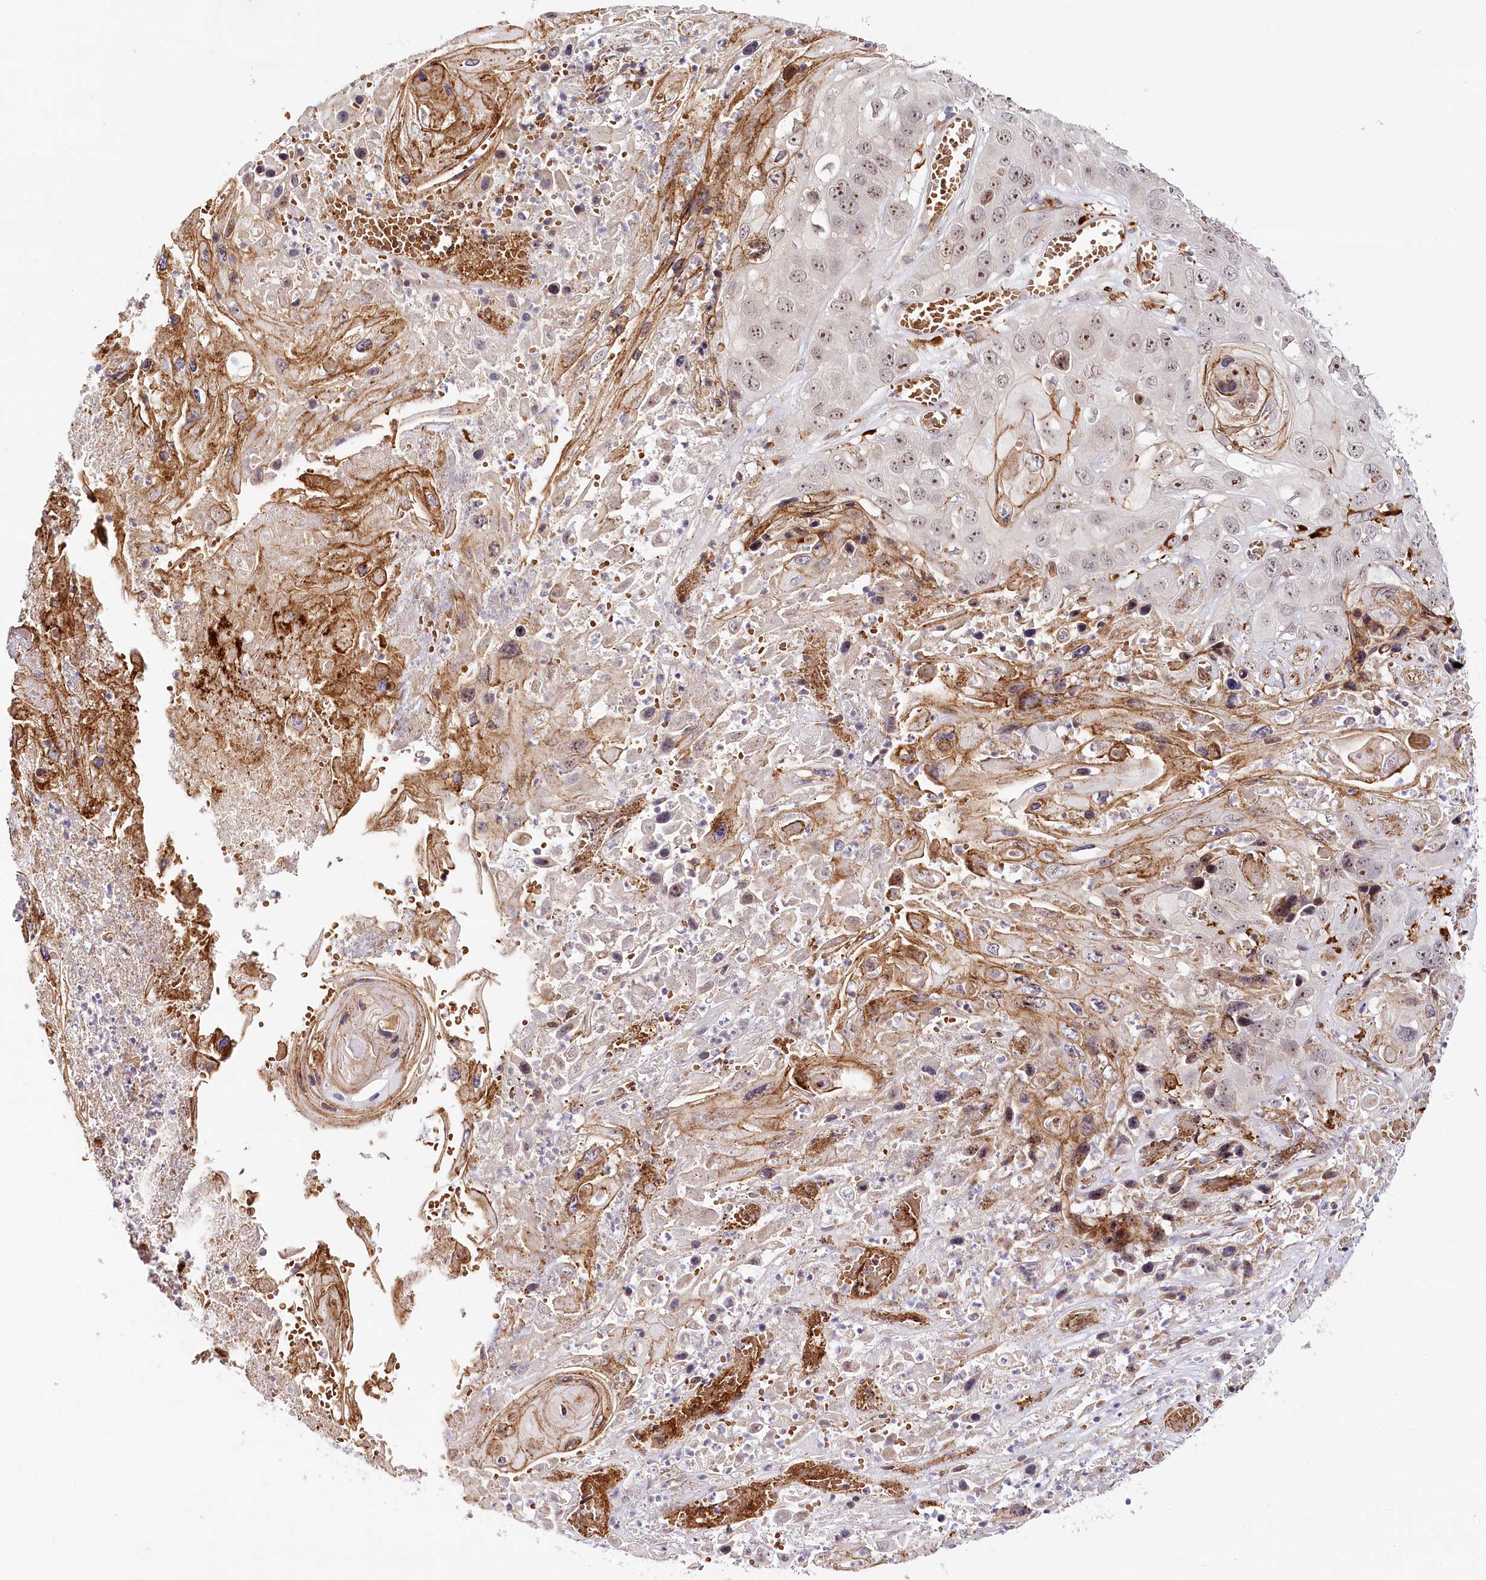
{"staining": {"intensity": "moderate", "quantity": "25%-75%", "location": "cytoplasmic/membranous,nuclear"}, "tissue": "skin cancer", "cell_type": "Tumor cells", "image_type": "cancer", "snomed": [{"axis": "morphology", "description": "Squamous cell carcinoma, NOS"}, {"axis": "topography", "description": "Skin"}], "caption": "The photomicrograph shows staining of skin cancer, revealing moderate cytoplasmic/membranous and nuclear protein expression (brown color) within tumor cells. (DAB = brown stain, brightfield microscopy at high magnification).", "gene": "WDR36", "patient": {"sex": "male", "age": 55}}